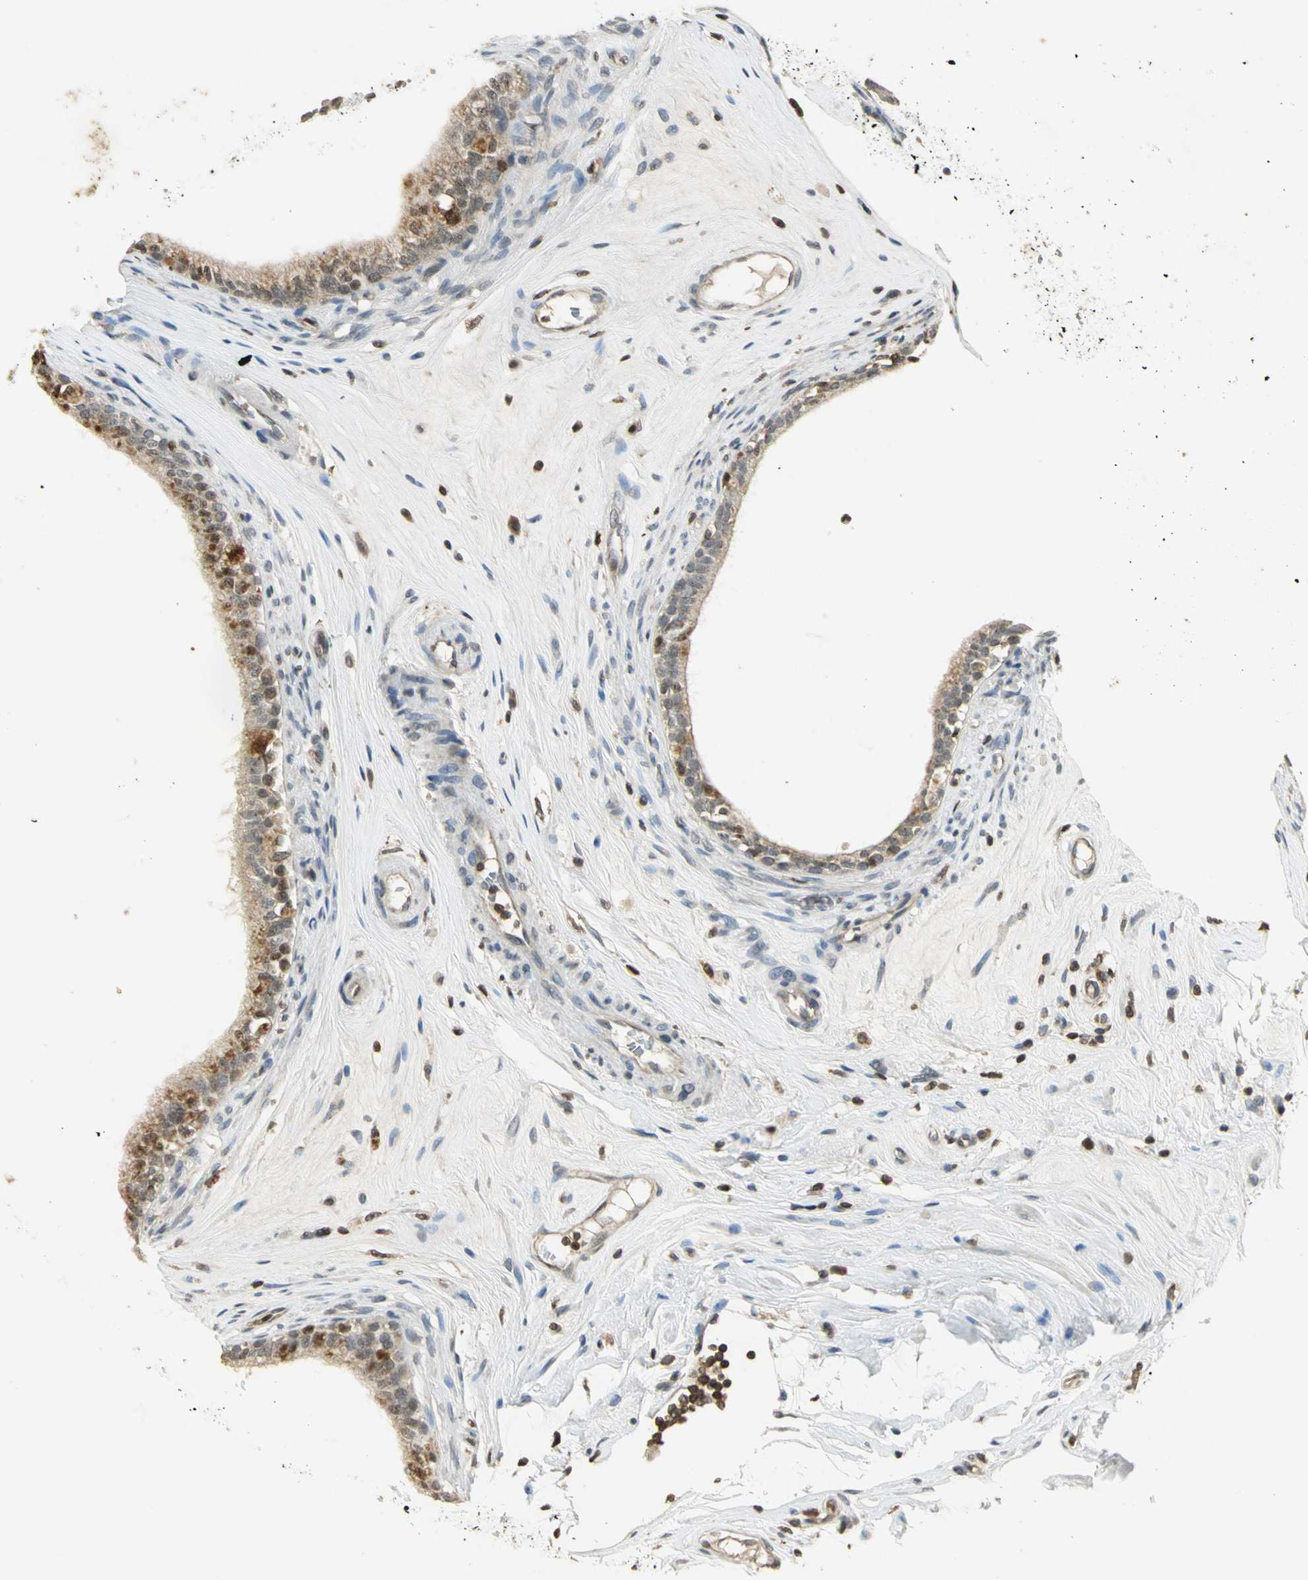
{"staining": {"intensity": "strong", "quantity": "25%-75%", "location": "cytoplasmic/membranous"}, "tissue": "epididymis", "cell_type": "Glandular cells", "image_type": "normal", "snomed": [{"axis": "morphology", "description": "Normal tissue, NOS"}, {"axis": "morphology", "description": "Inflammation, NOS"}, {"axis": "topography", "description": "Epididymis"}], "caption": "Strong cytoplasmic/membranous protein expression is seen in about 25%-75% of glandular cells in epididymis. Nuclei are stained in blue.", "gene": "IL16", "patient": {"sex": "male", "age": 84}}